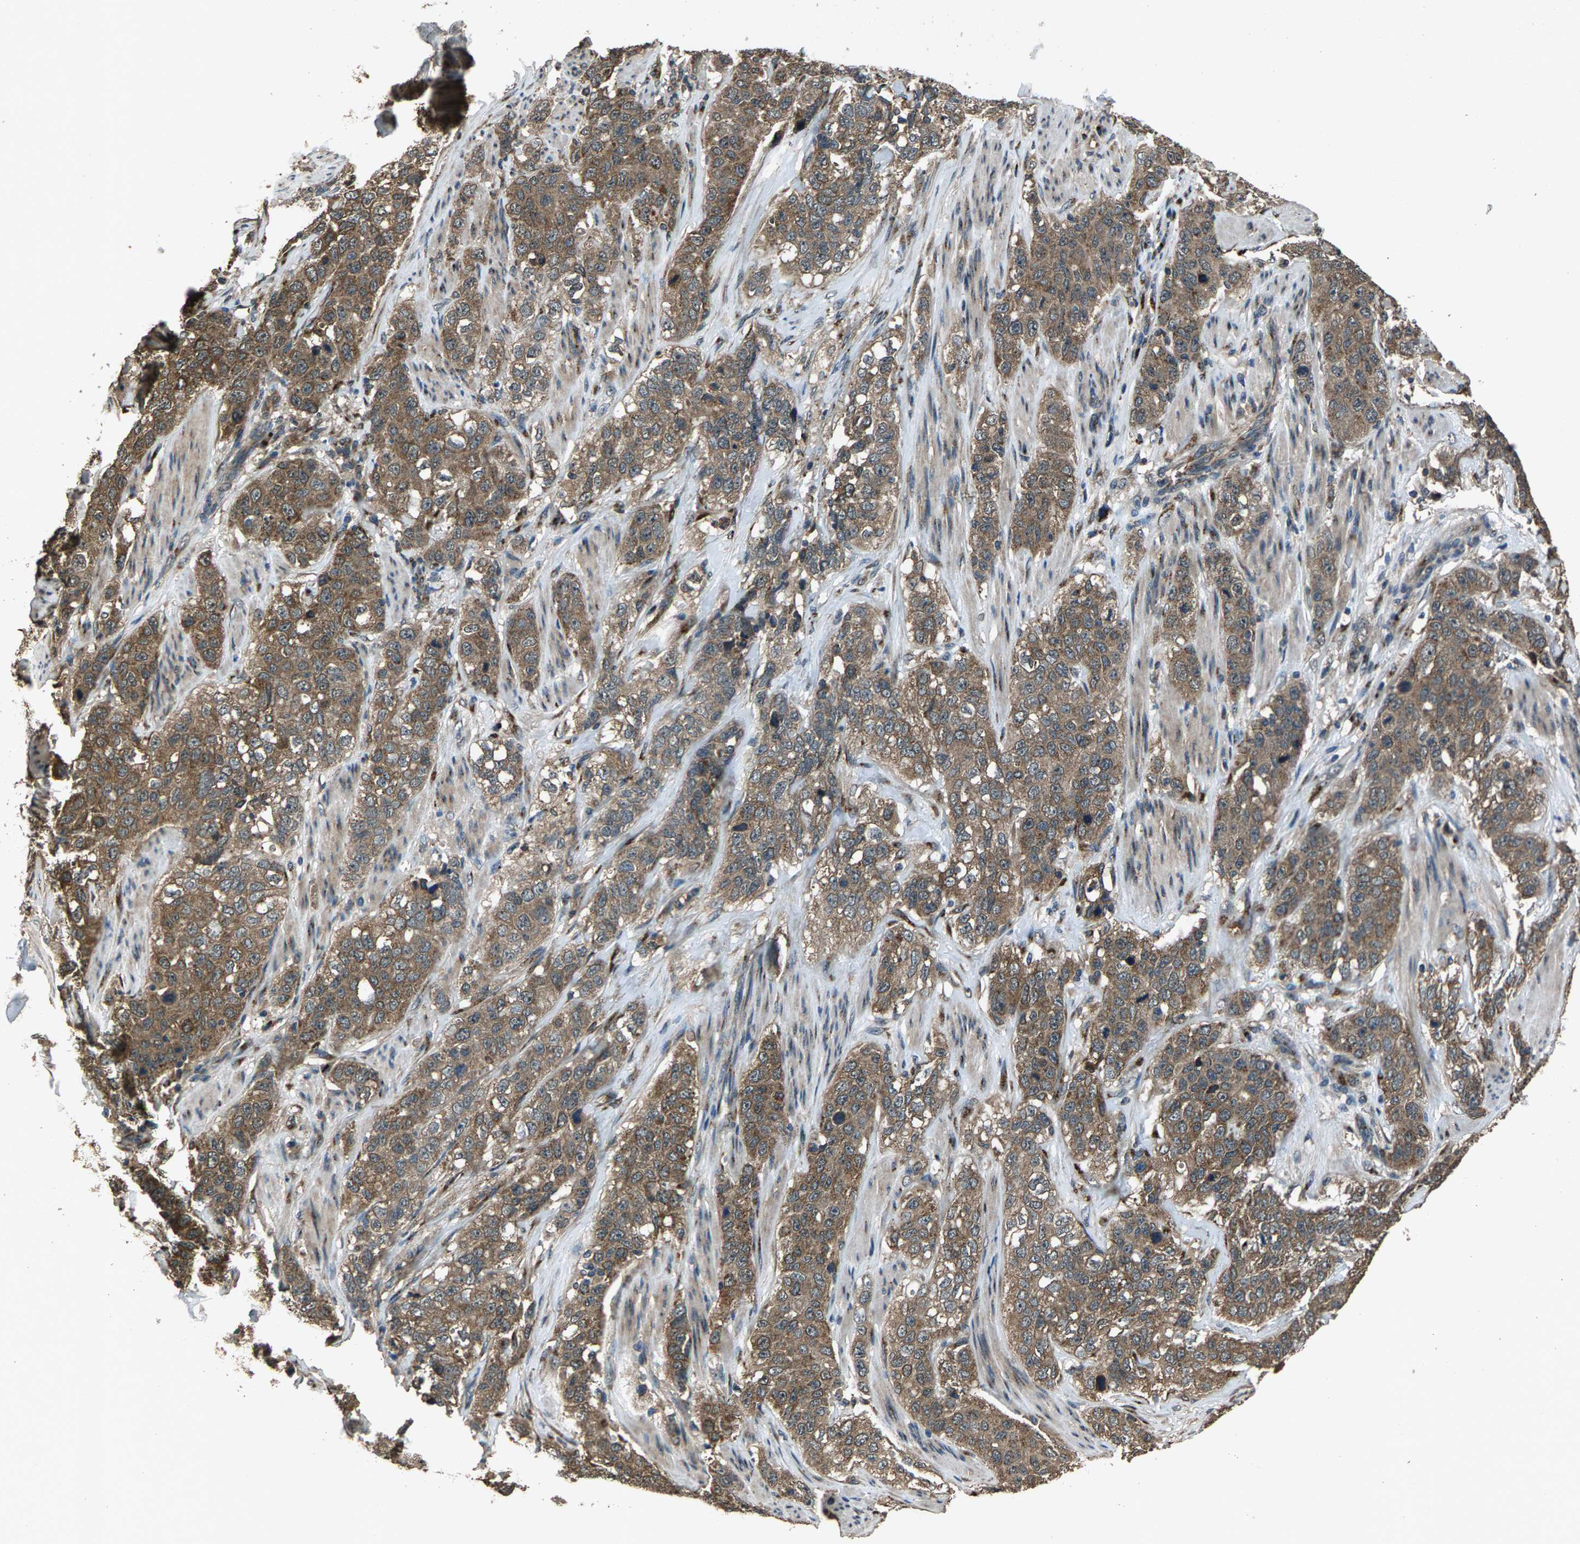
{"staining": {"intensity": "moderate", "quantity": ">75%", "location": "cytoplasmic/membranous"}, "tissue": "stomach cancer", "cell_type": "Tumor cells", "image_type": "cancer", "snomed": [{"axis": "morphology", "description": "Adenocarcinoma, NOS"}, {"axis": "topography", "description": "Stomach"}], "caption": "DAB immunohistochemical staining of human stomach adenocarcinoma displays moderate cytoplasmic/membranous protein staining in about >75% of tumor cells.", "gene": "SLC38A10", "patient": {"sex": "male", "age": 48}}